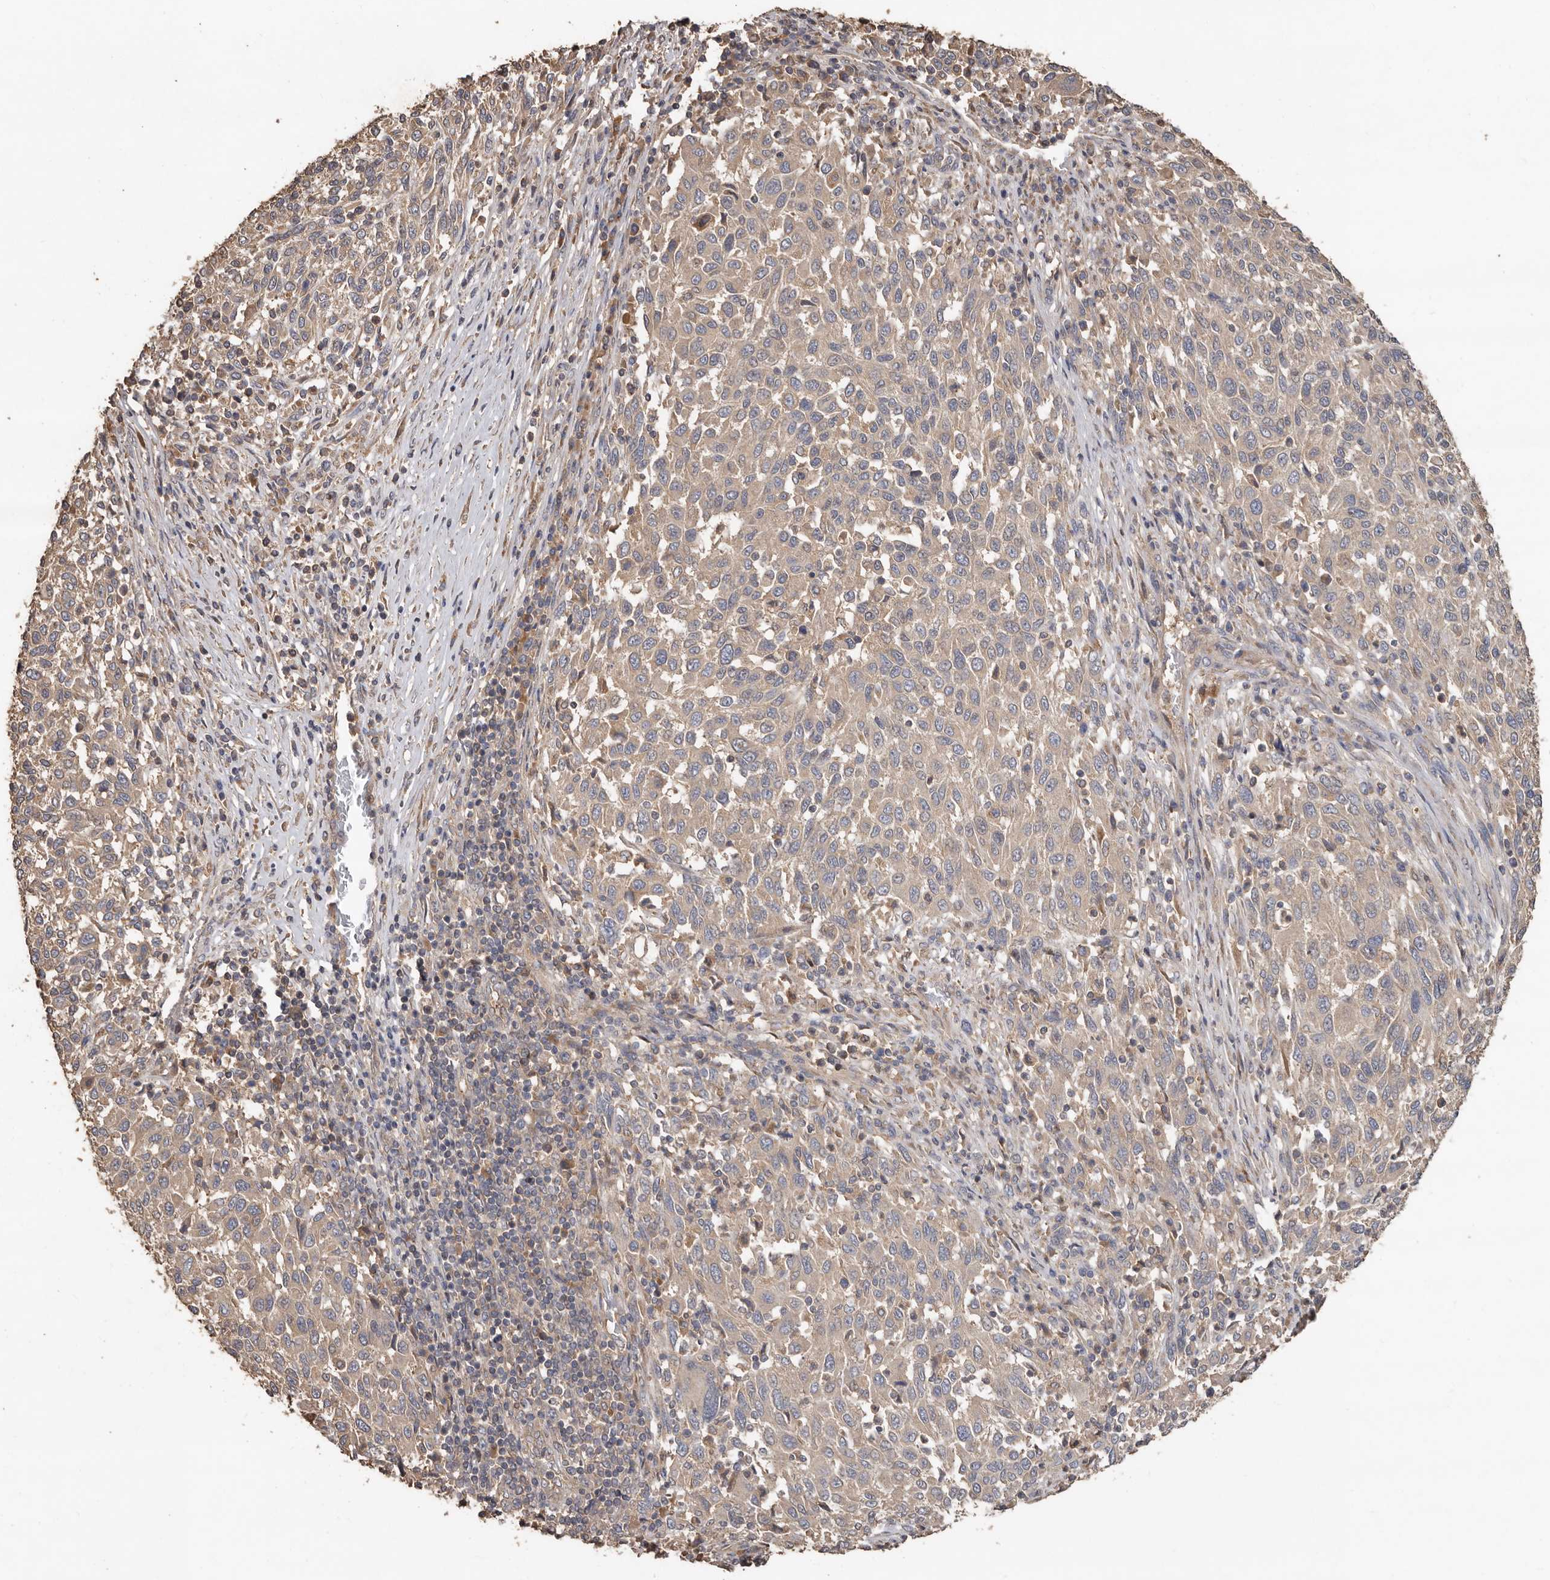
{"staining": {"intensity": "weak", "quantity": ">75%", "location": "cytoplasmic/membranous"}, "tissue": "melanoma", "cell_type": "Tumor cells", "image_type": "cancer", "snomed": [{"axis": "morphology", "description": "Malignant melanoma, Metastatic site"}, {"axis": "topography", "description": "Lymph node"}], "caption": "Immunohistochemical staining of human malignant melanoma (metastatic site) reveals weak cytoplasmic/membranous protein staining in about >75% of tumor cells.", "gene": "FLCN", "patient": {"sex": "male", "age": 61}}